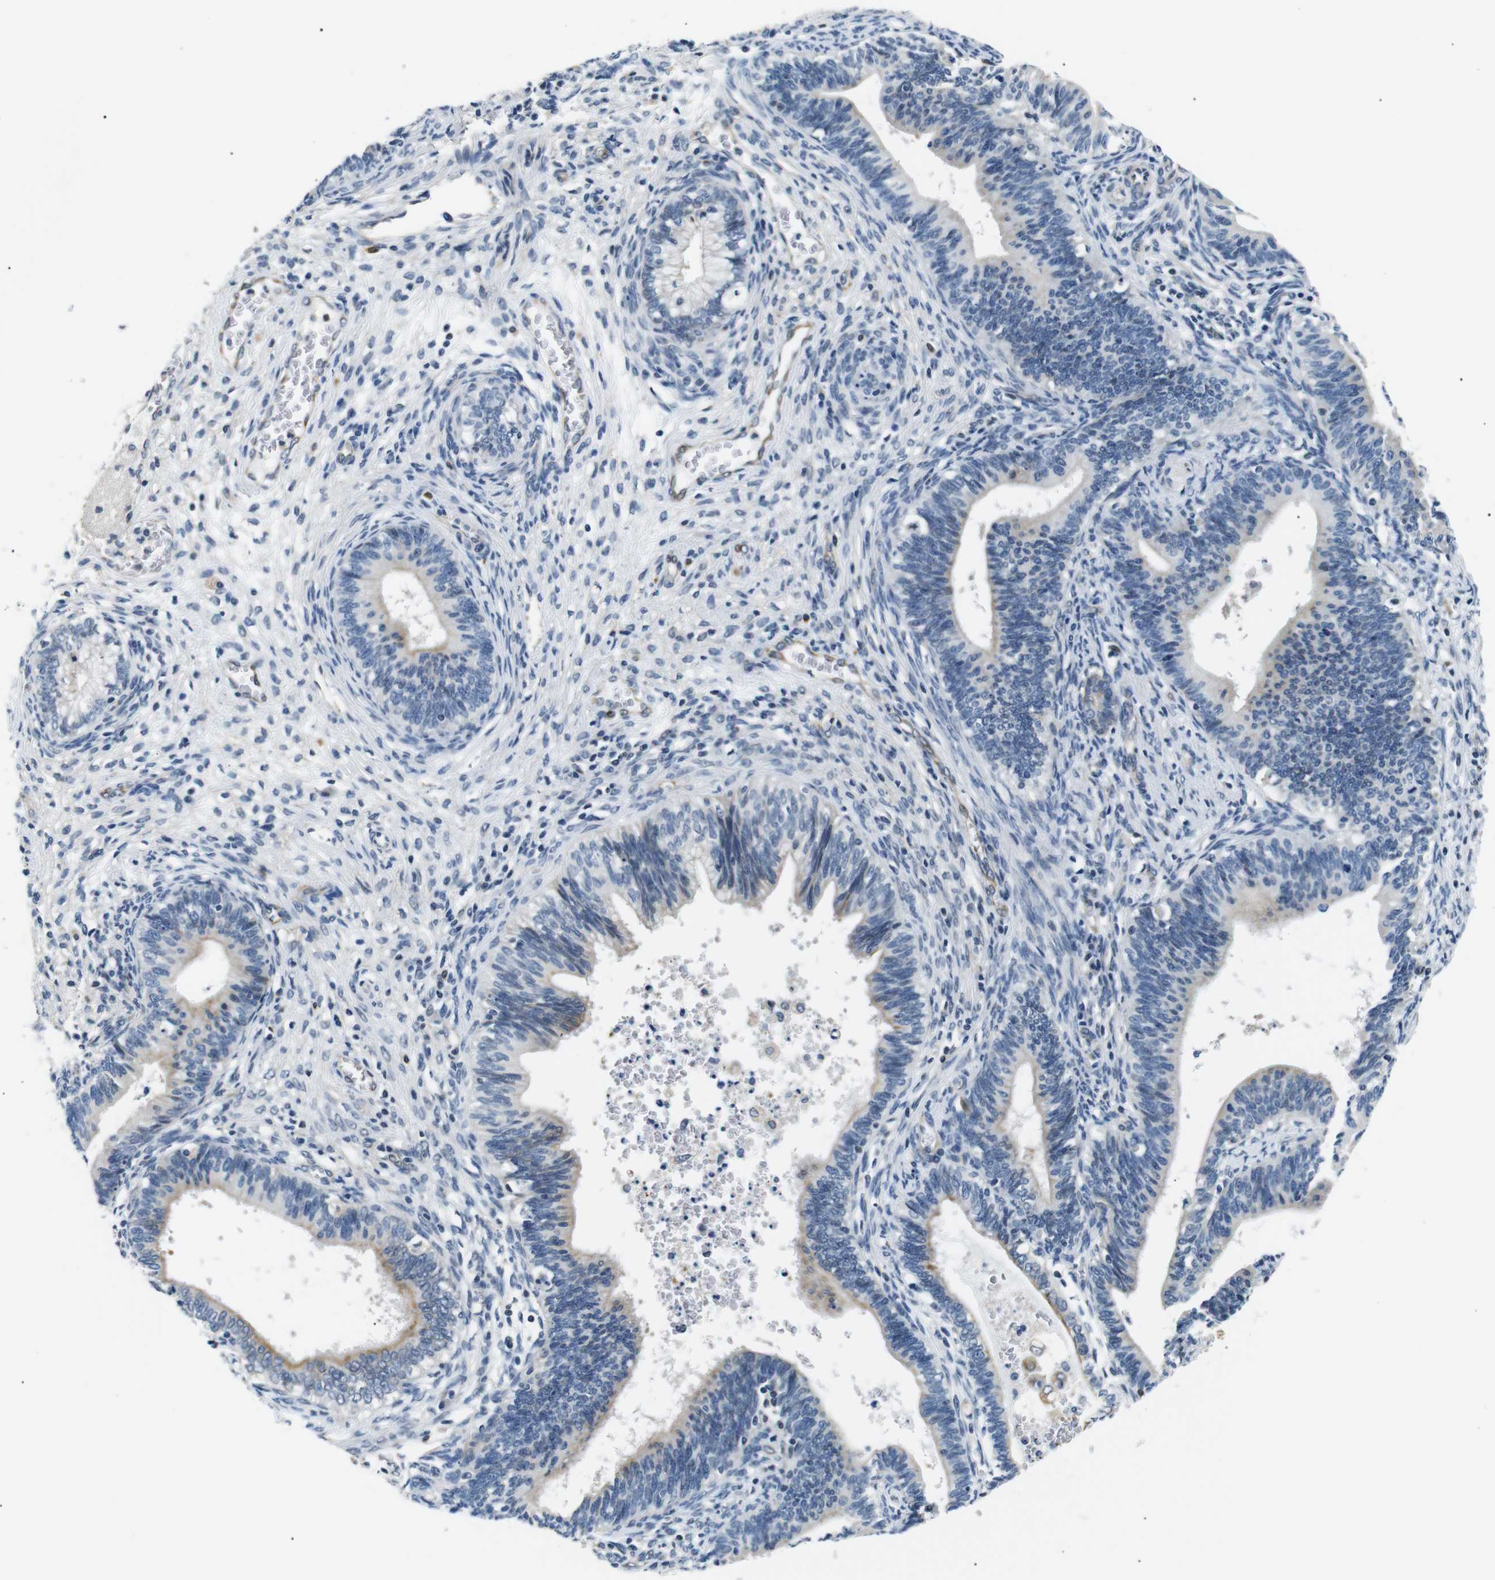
{"staining": {"intensity": "weak", "quantity": "<25%", "location": "cytoplasmic/membranous"}, "tissue": "cervical cancer", "cell_type": "Tumor cells", "image_type": "cancer", "snomed": [{"axis": "morphology", "description": "Adenocarcinoma, NOS"}, {"axis": "topography", "description": "Cervix"}], "caption": "Immunohistochemistry micrograph of human cervical cancer stained for a protein (brown), which exhibits no staining in tumor cells.", "gene": "TAFA1", "patient": {"sex": "female", "age": 44}}